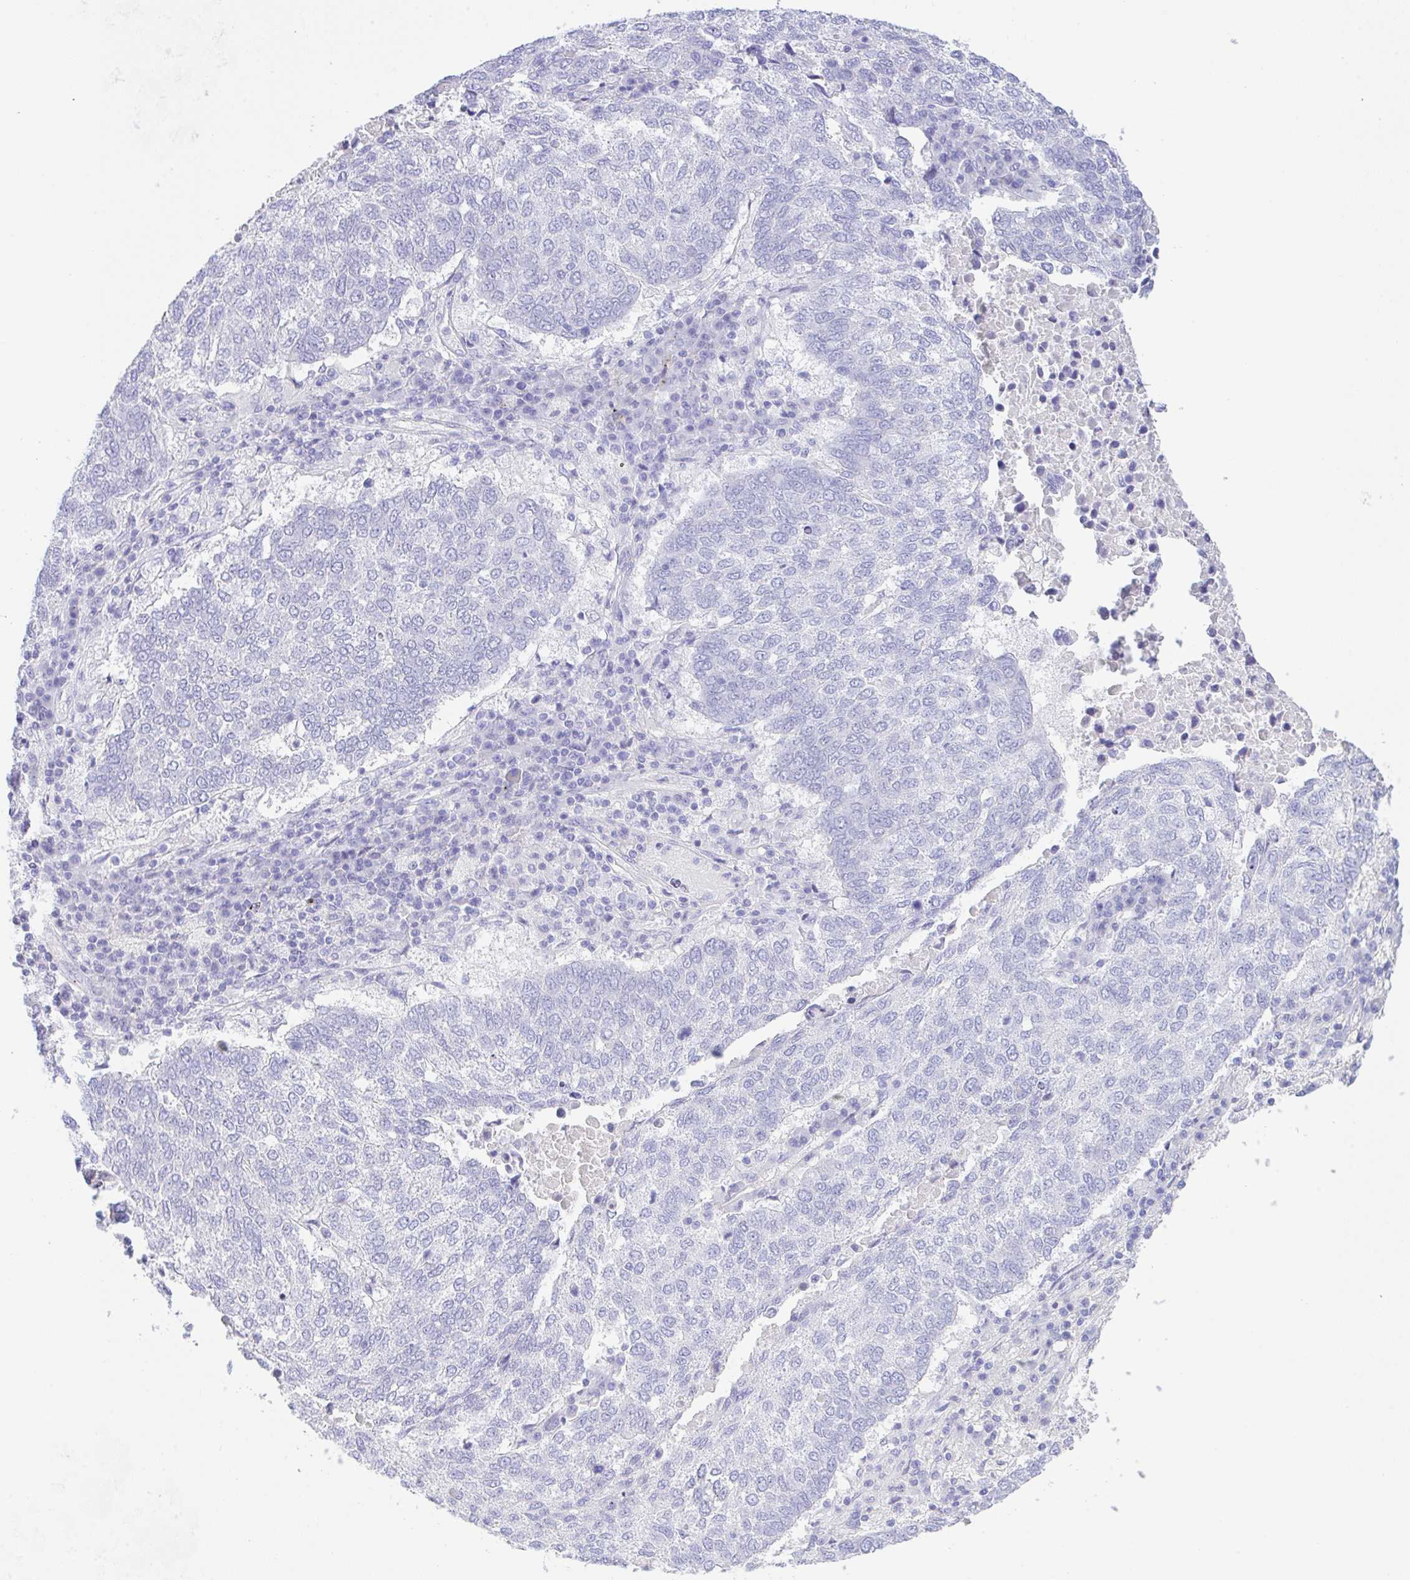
{"staining": {"intensity": "negative", "quantity": "none", "location": "none"}, "tissue": "lung cancer", "cell_type": "Tumor cells", "image_type": "cancer", "snomed": [{"axis": "morphology", "description": "Squamous cell carcinoma, NOS"}, {"axis": "topography", "description": "Lung"}], "caption": "Lung cancer (squamous cell carcinoma) was stained to show a protein in brown. There is no significant positivity in tumor cells. (Immunohistochemistry (ihc), brightfield microscopy, high magnification).", "gene": "NDUFAF8", "patient": {"sex": "male", "age": 73}}